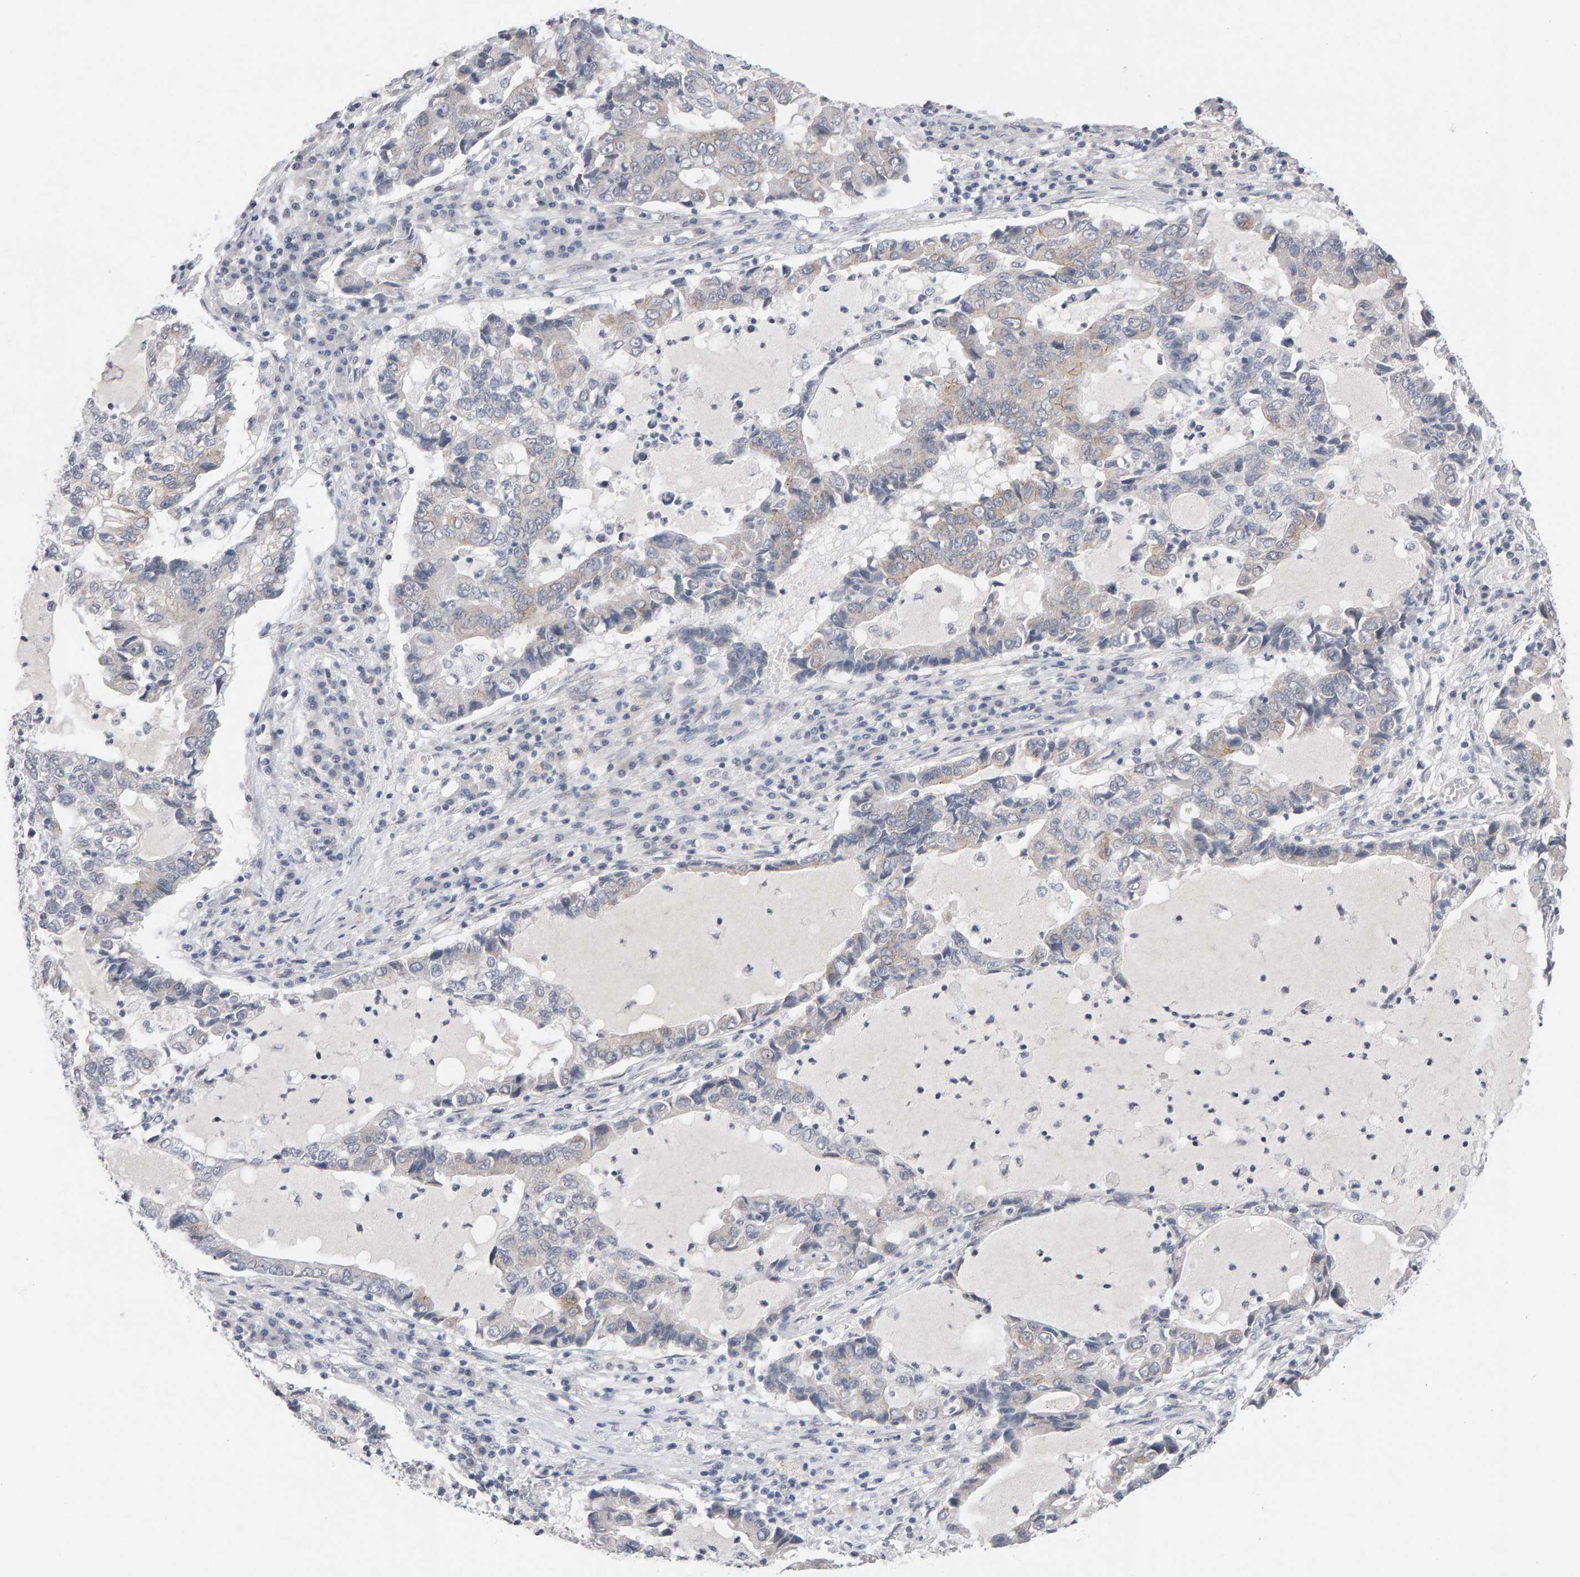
{"staining": {"intensity": "negative", "quantity": "none", "location": "none"}, "tissue": "lung cancer", "cell_type": "Tumor cells", "image_type": "cancer", "snomed": [{"axis": "morphology", "description": "Adenocarcinoma, NOS"}, {"axis": "topography", "description": "Lung"}], "caption": "The histopathology image shows no staining of tumor cells in lung adenocarcinoma. (Brightfield microscopy of DAB immunohistochemistry (IHC) at high magnification).", "gene": "HNF4A", "patient": {"sex": "female", "age": 51}}